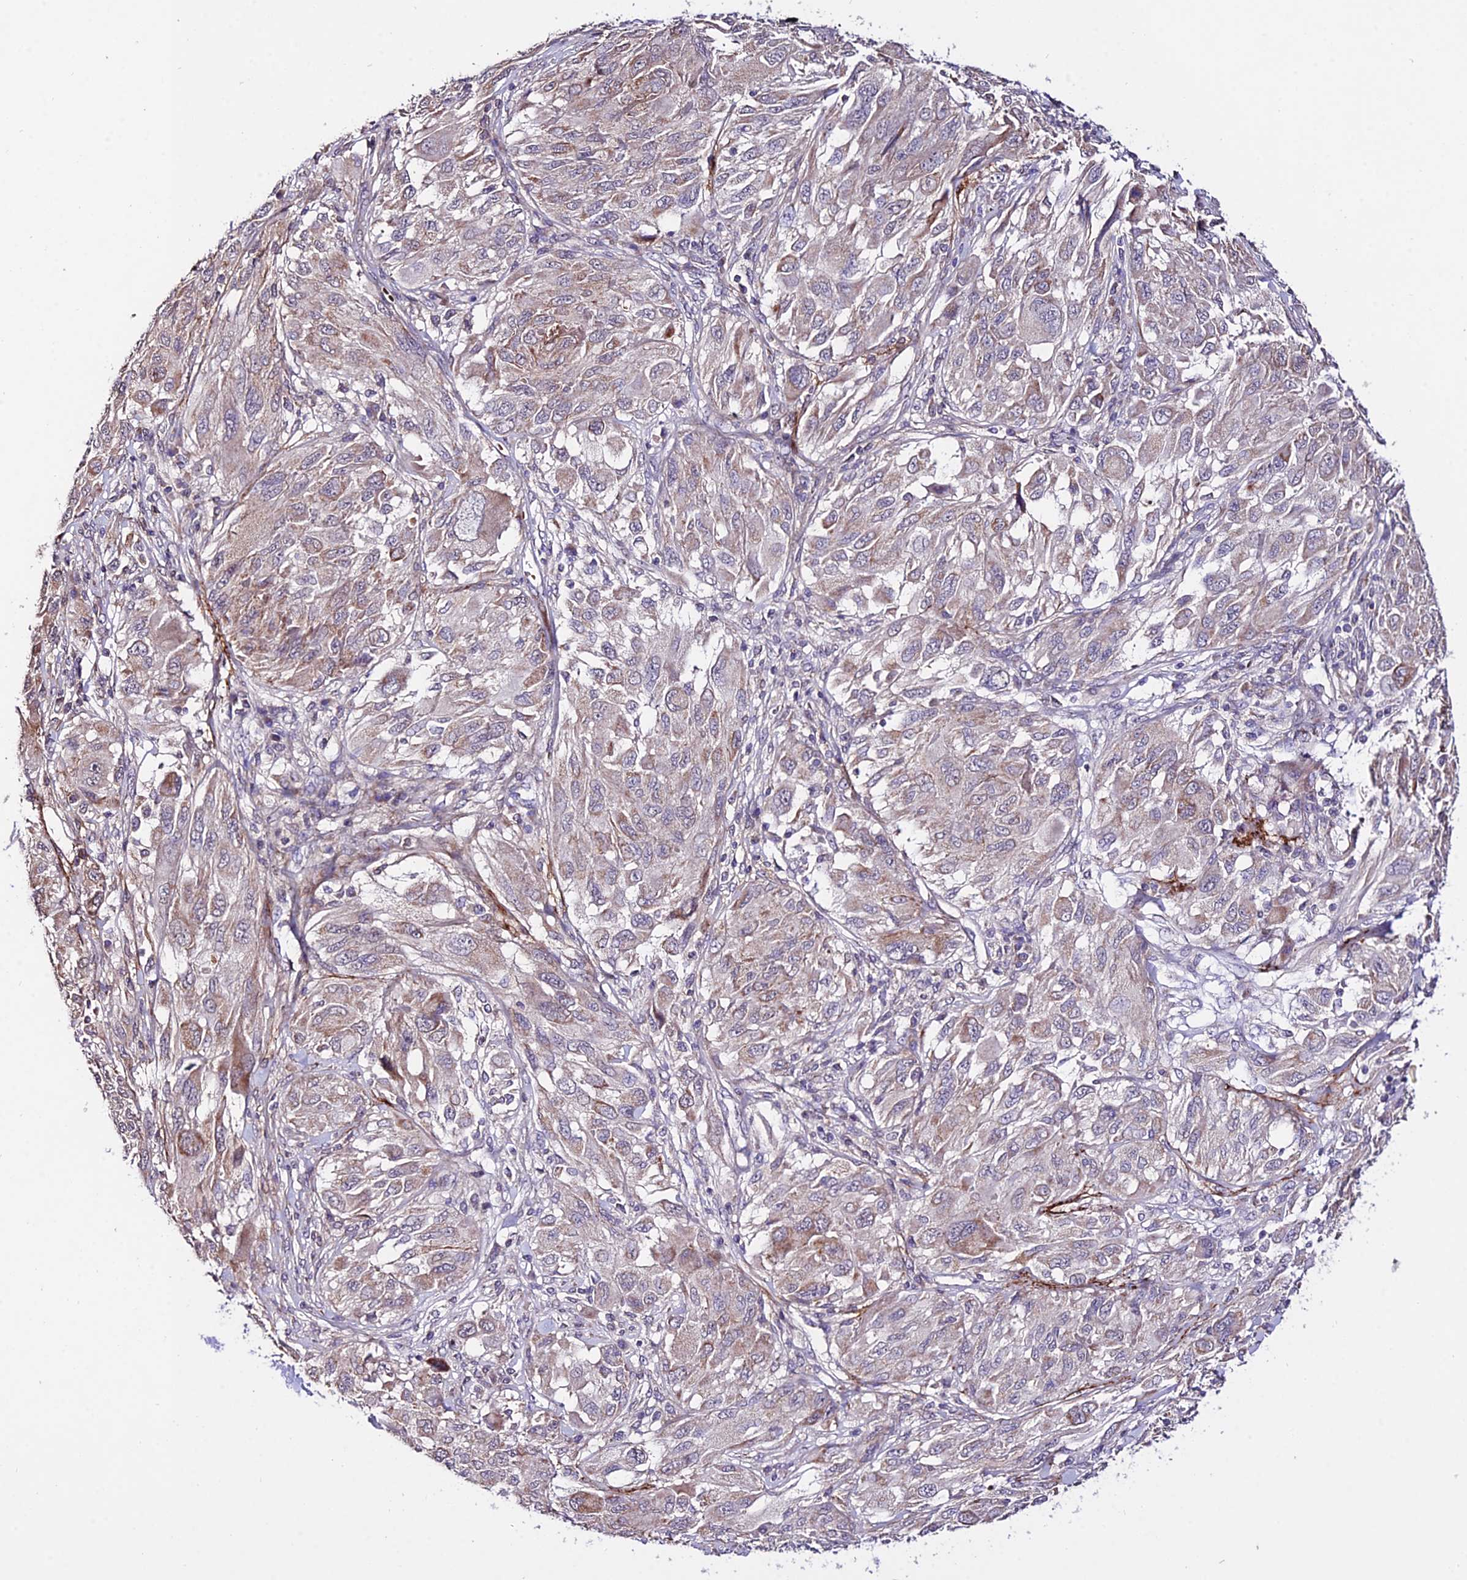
{"staining": {"intensity": "moderate", "quantity": "<25%", "location": "cytoplasmic/membranous"}, "tissue": "melanoma", "cell_type": "Tumor cells", "image_type": "cancer", "snomed": [{"axis": "morphology", "description": "Malignant melanoma, NOS"}, {"axis": "topography", "description": "Skin"}], "caption": "IHC (DAB) staining of human malignant melanoma reveals moderate cytoplasmic/membranous protein staining in approximately <25% of tumor cells.", "gene": "WDR5B", "patient": {"sex": "female", "age": 91}}